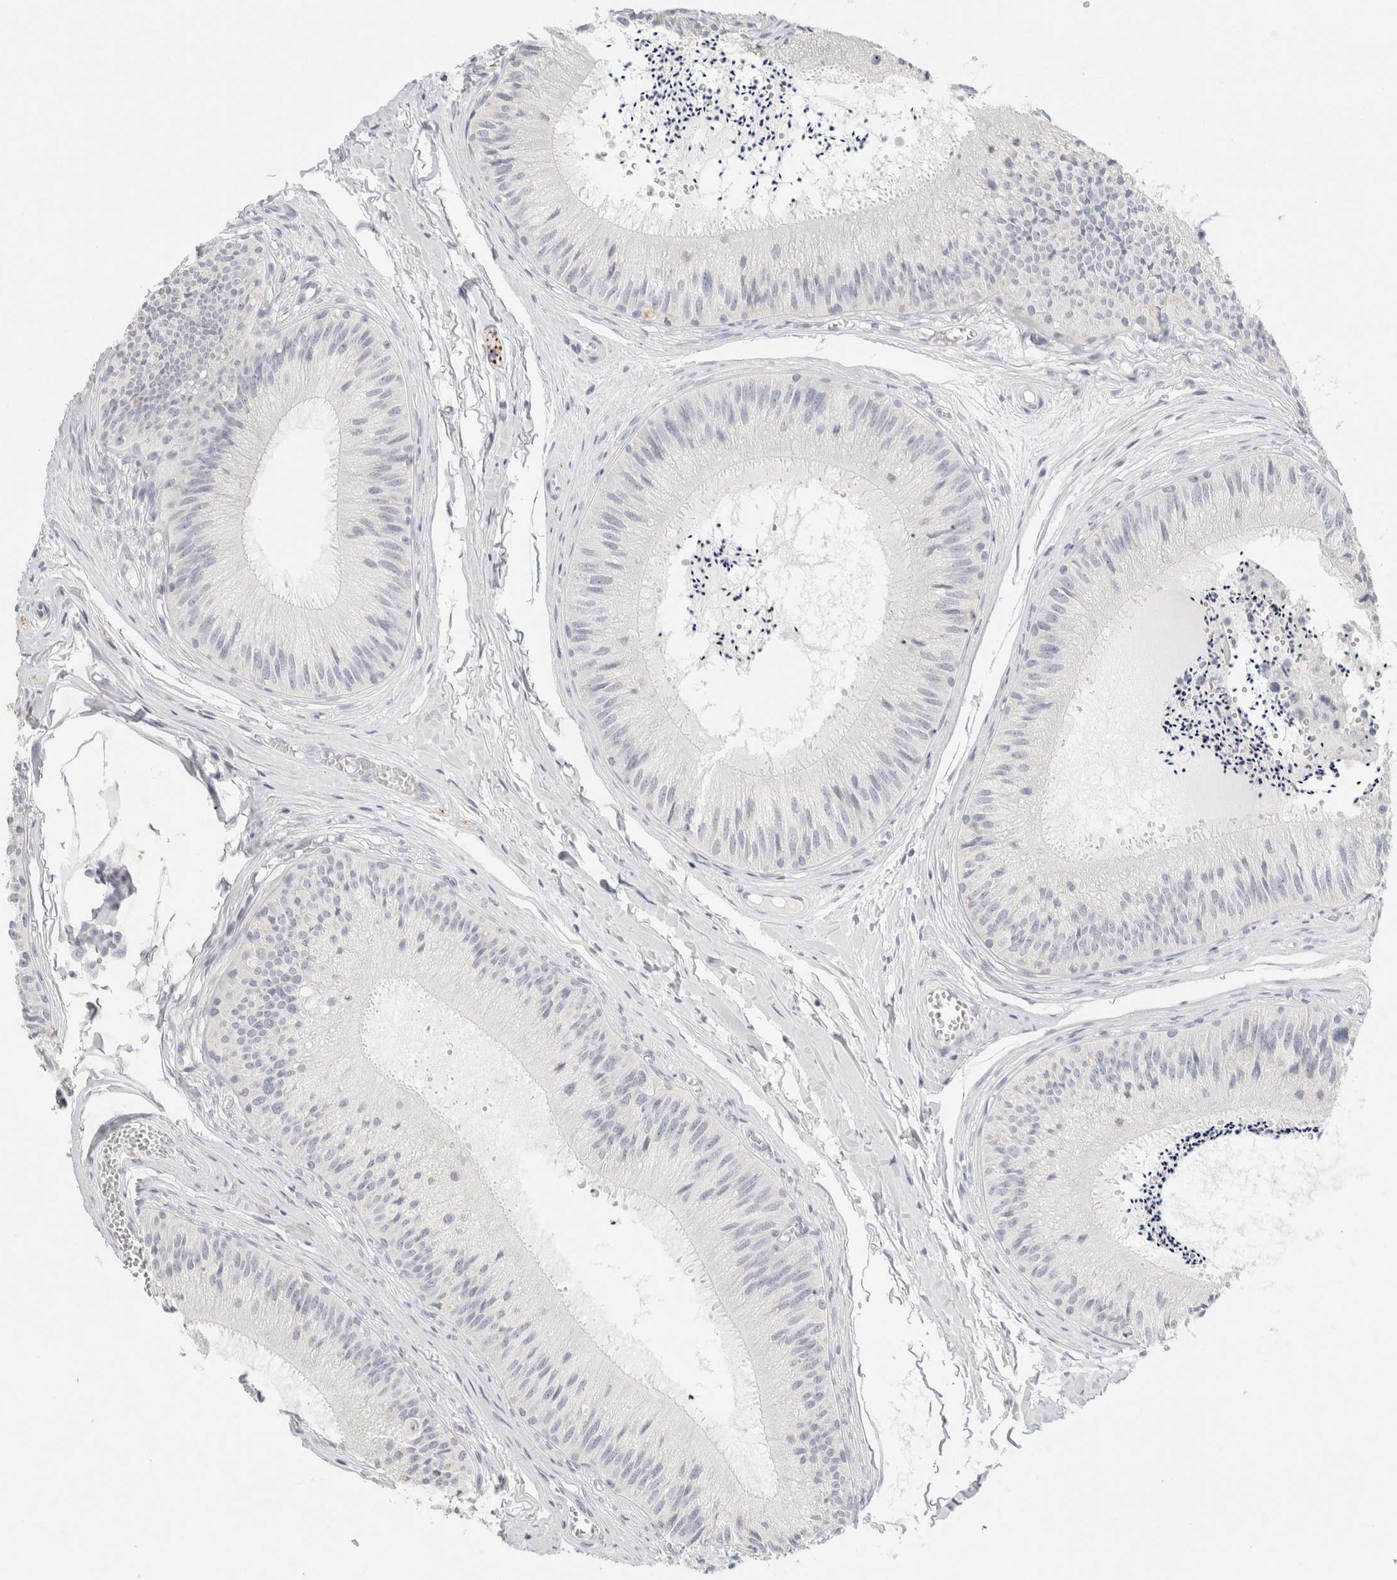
{"staining": {"intensity": "negative", "quantity": "none", "location": "none"}, "tissue": "epididymis", "cell_type": "Glandular cells", "image_type": "normal", "snomed": [{"axis": "morphology", "description": "Normal tissue, NOS"}, {"axis": "topography", "description": "Epididymis"}], "caption": "Glandular cells show no significant protein expression in unremarkable epididymis. (DAB immunohistochemistry visualized using brightfield microscopy, high magnification).", "gene": "NEFM", "patient": {"sex": "male", "age": 31}}